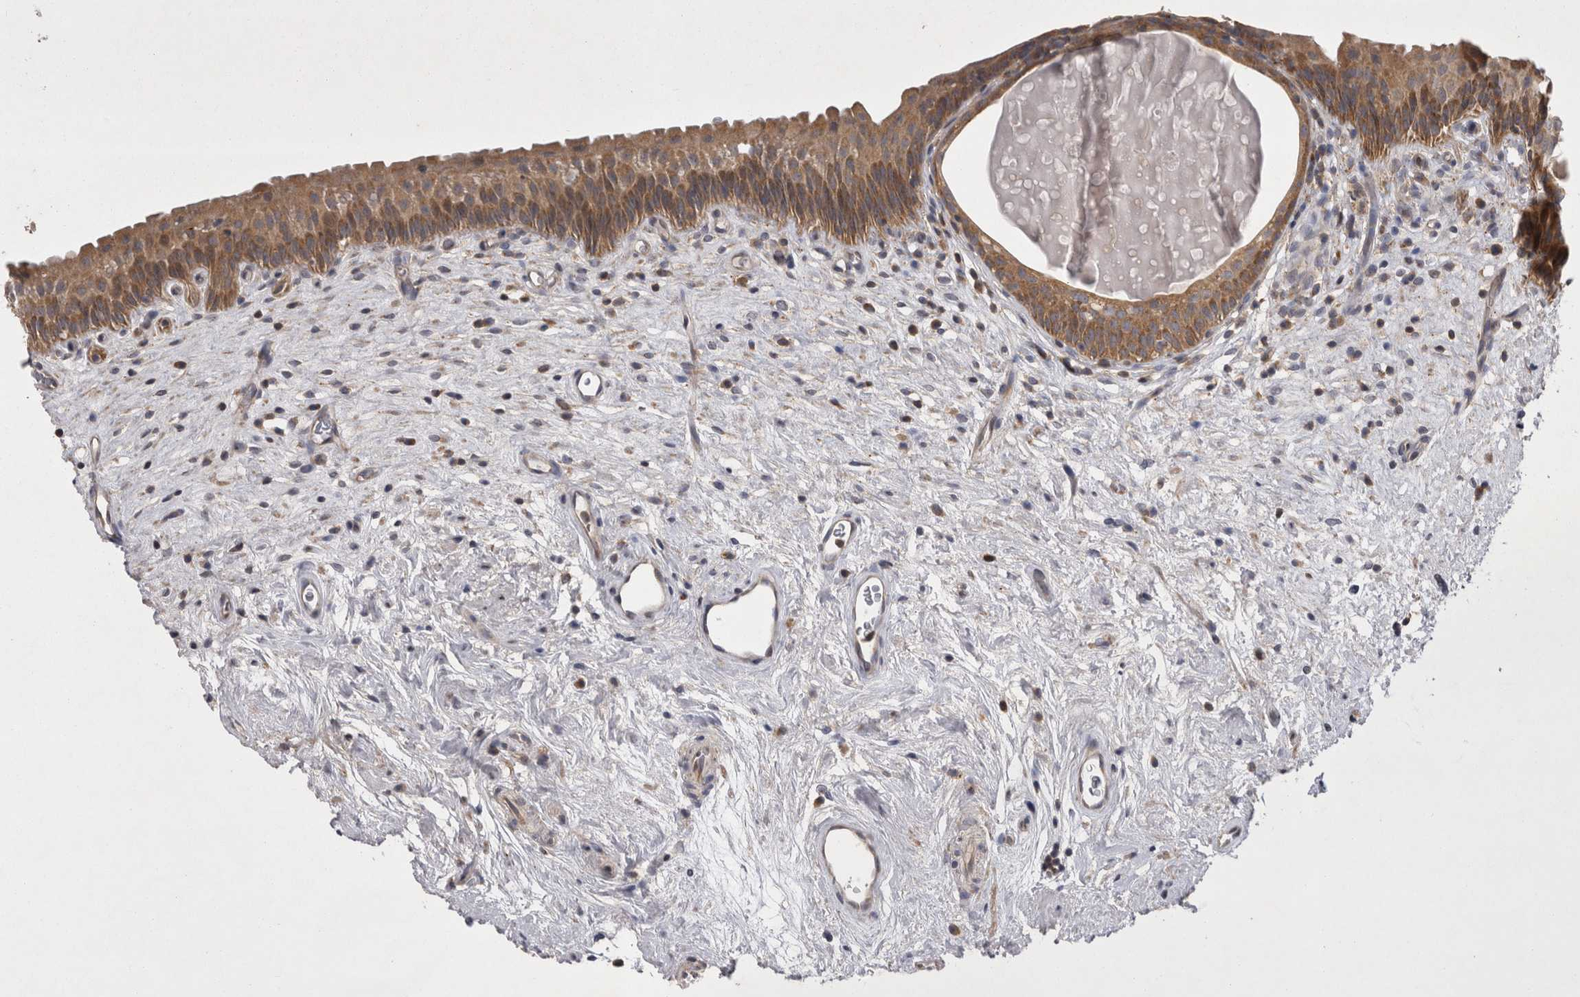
{"staining": {"intensity": "moderate", "quantity": ">75%", "location": "cytoplasmic/membranous"}, "tissue": "urinary bladder", "cell_type": "Urothelial cells", "image_type": "normal", "snomed": [{"axis": "morphology", "description": "Normal tissue, NOS"}, {"axis": "topography", "description": "Urinary bladder"}], "caption": "High-magnification brightfield microscopy of unremarkable urinary bladder stained with DAB (brown) and counterstained with hematoxylin (blue). urothelial cells exhibit moderate cytoplasmic/membranous positivity is seen in approximately>75% of cells. (Stains: DAB in brown, nuclei in blue, Microscopy: brightfield microscopy at high magnification).", "gene": "TSPOAP1", "patient": {"sex": "male", "age": 83}}